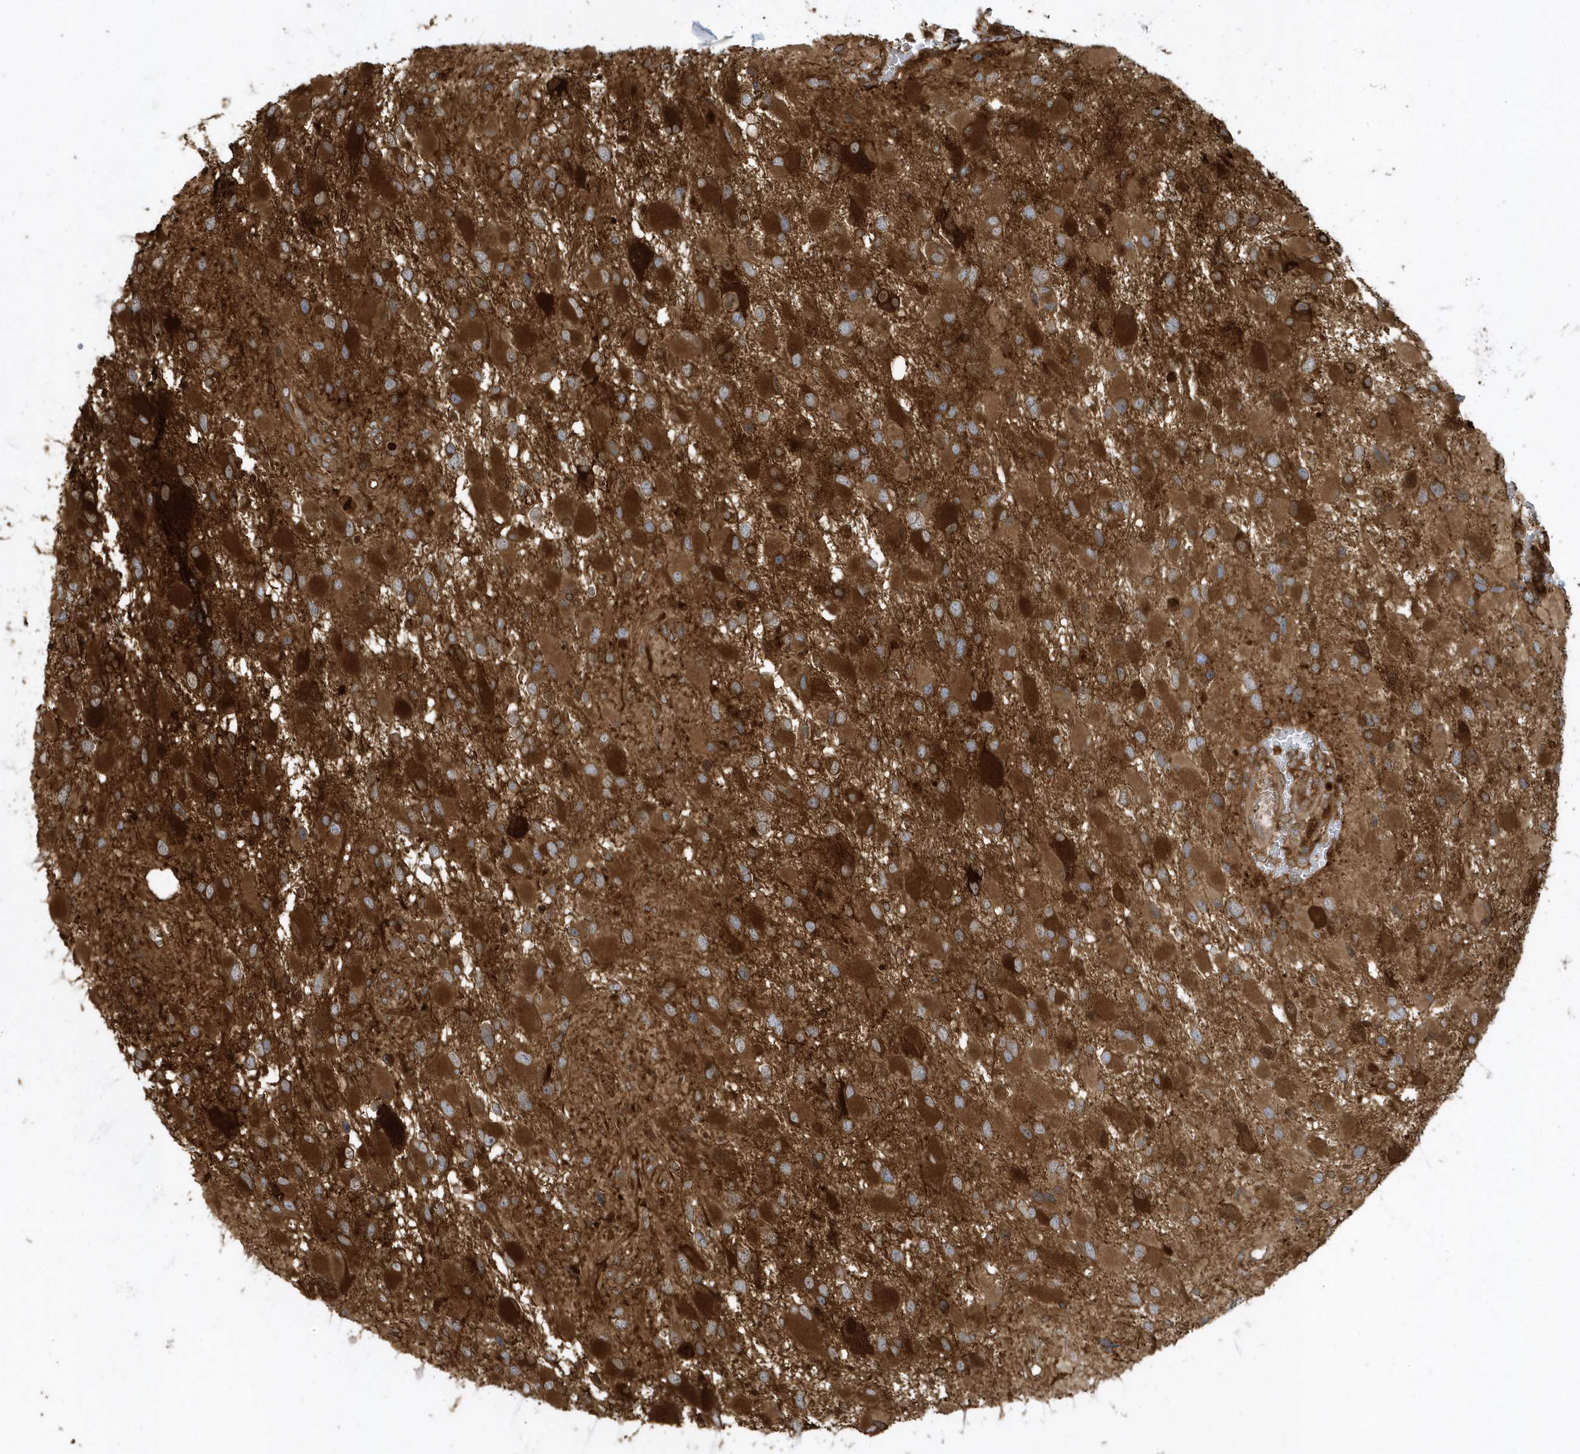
{"staining": {"intensity": "strong", "quantity": ">75%", "location": "cytoplasmic/membranous"}, "tissue": "glioma", "cell_type": "Tumor cells", "image_type": "cancer", "snomed": [{"axis": "morphology", "description": "Glioma, malignant, High grade"}, {"axis": "topography", "description": "Brain"}], "caption": "A photomicrograph showing strong cytoplasmic/membranous positivity in about >75% of tumor cells in malignant glioma (high-grade), as visualized by brown immunohistochemical staining.", "gene": "CLCN6", "patient": {"sex": "male", "age": 53}}